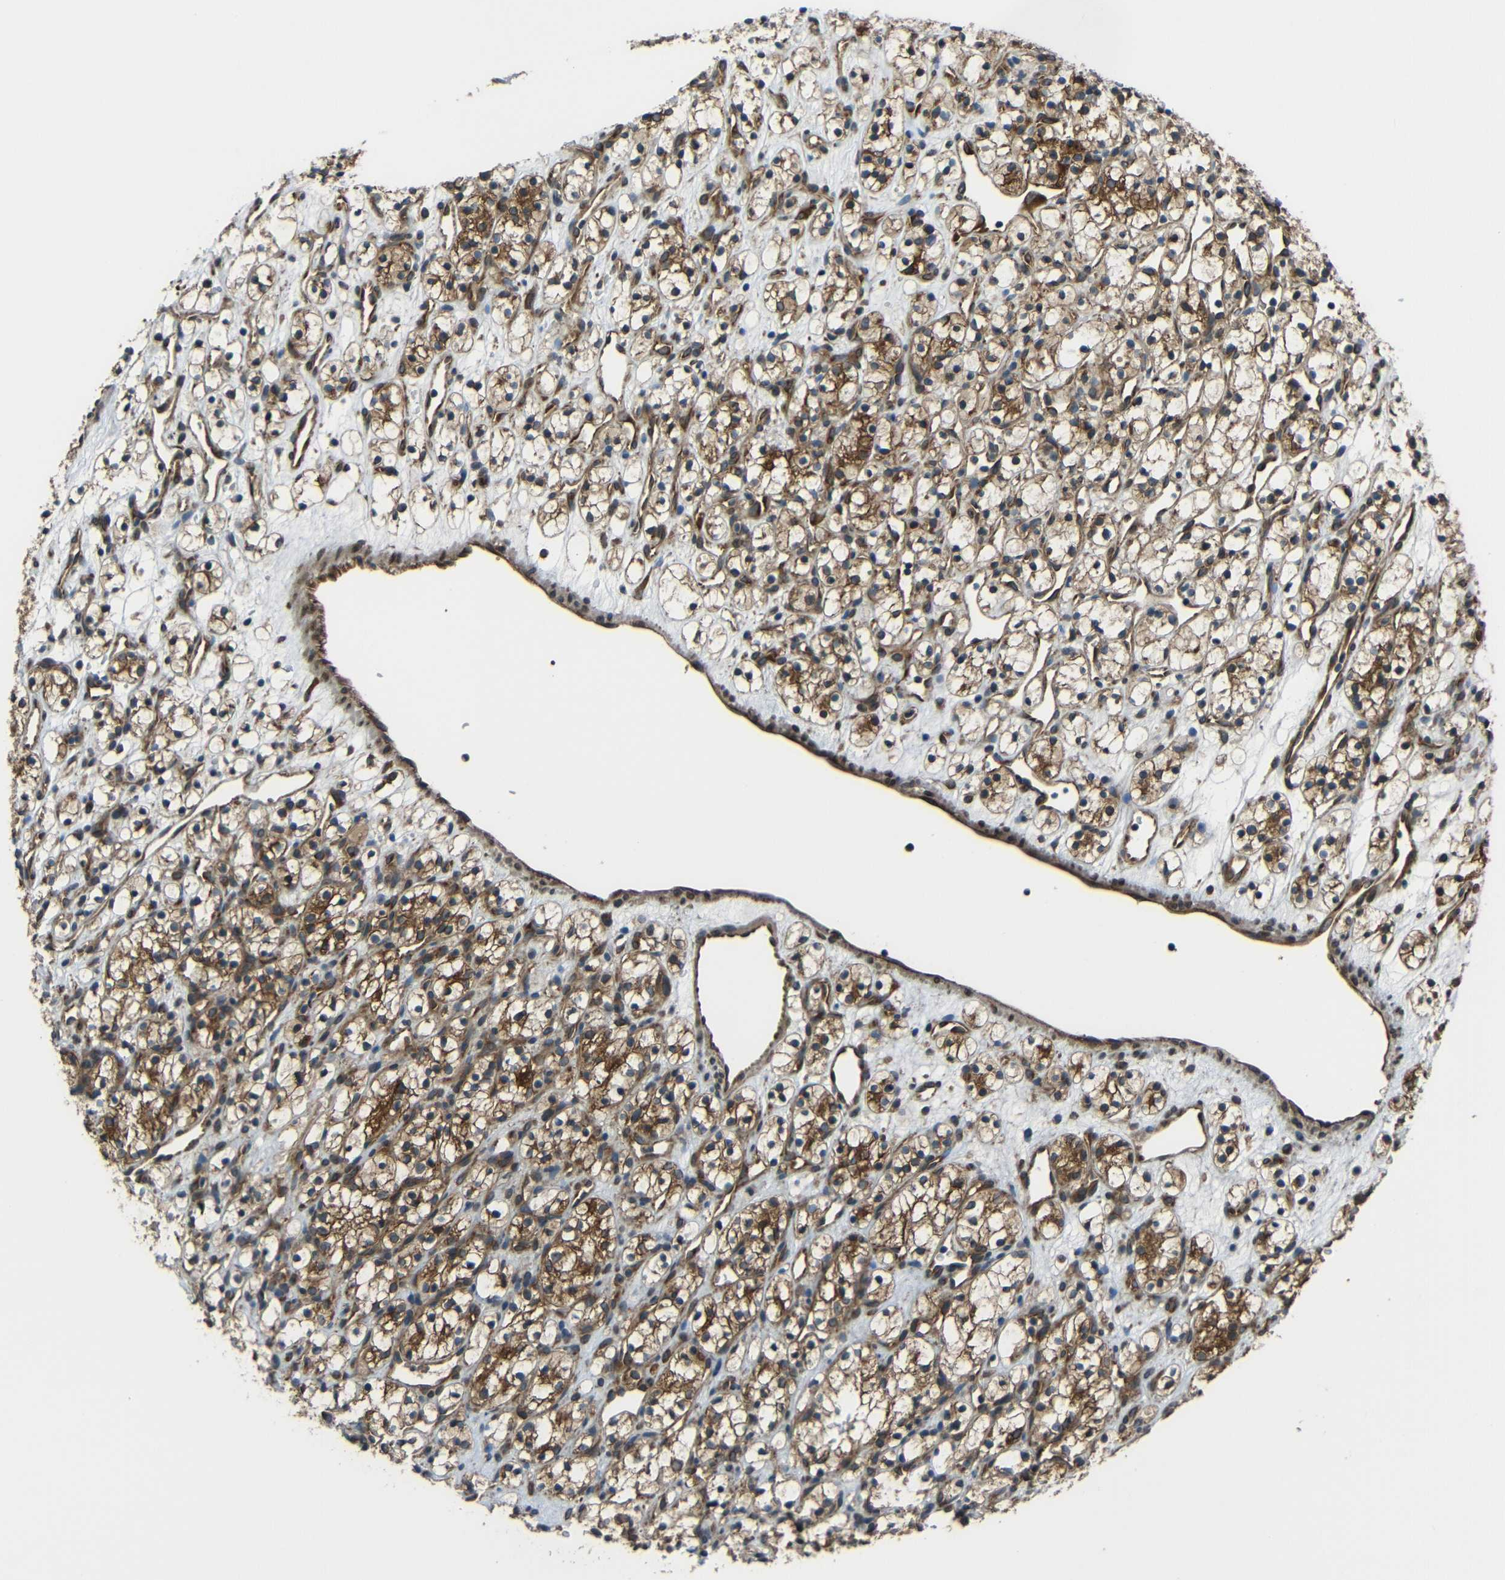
{"staining": {"intensity": "strong", "quantity": "25%-75%", "location": "cytoplasmic/membranous"}, "tissue": "renal cancer", "cell_type": "Tumor cells", "image_type": "cancer", "snomed": [{"axis": "morphology", "description": "Adenocarcinoma, NOS"}, {"axis": "topography", "description": "Kidney"}], "caption": "There is high levels of strong cytoplasmic/membranous expression in tumor cells of renal cancer, as demonstrated by immunohistochemical staining (brown color).", "gene": "VAPB", "patient": {"sex": "female", "age": 60}}